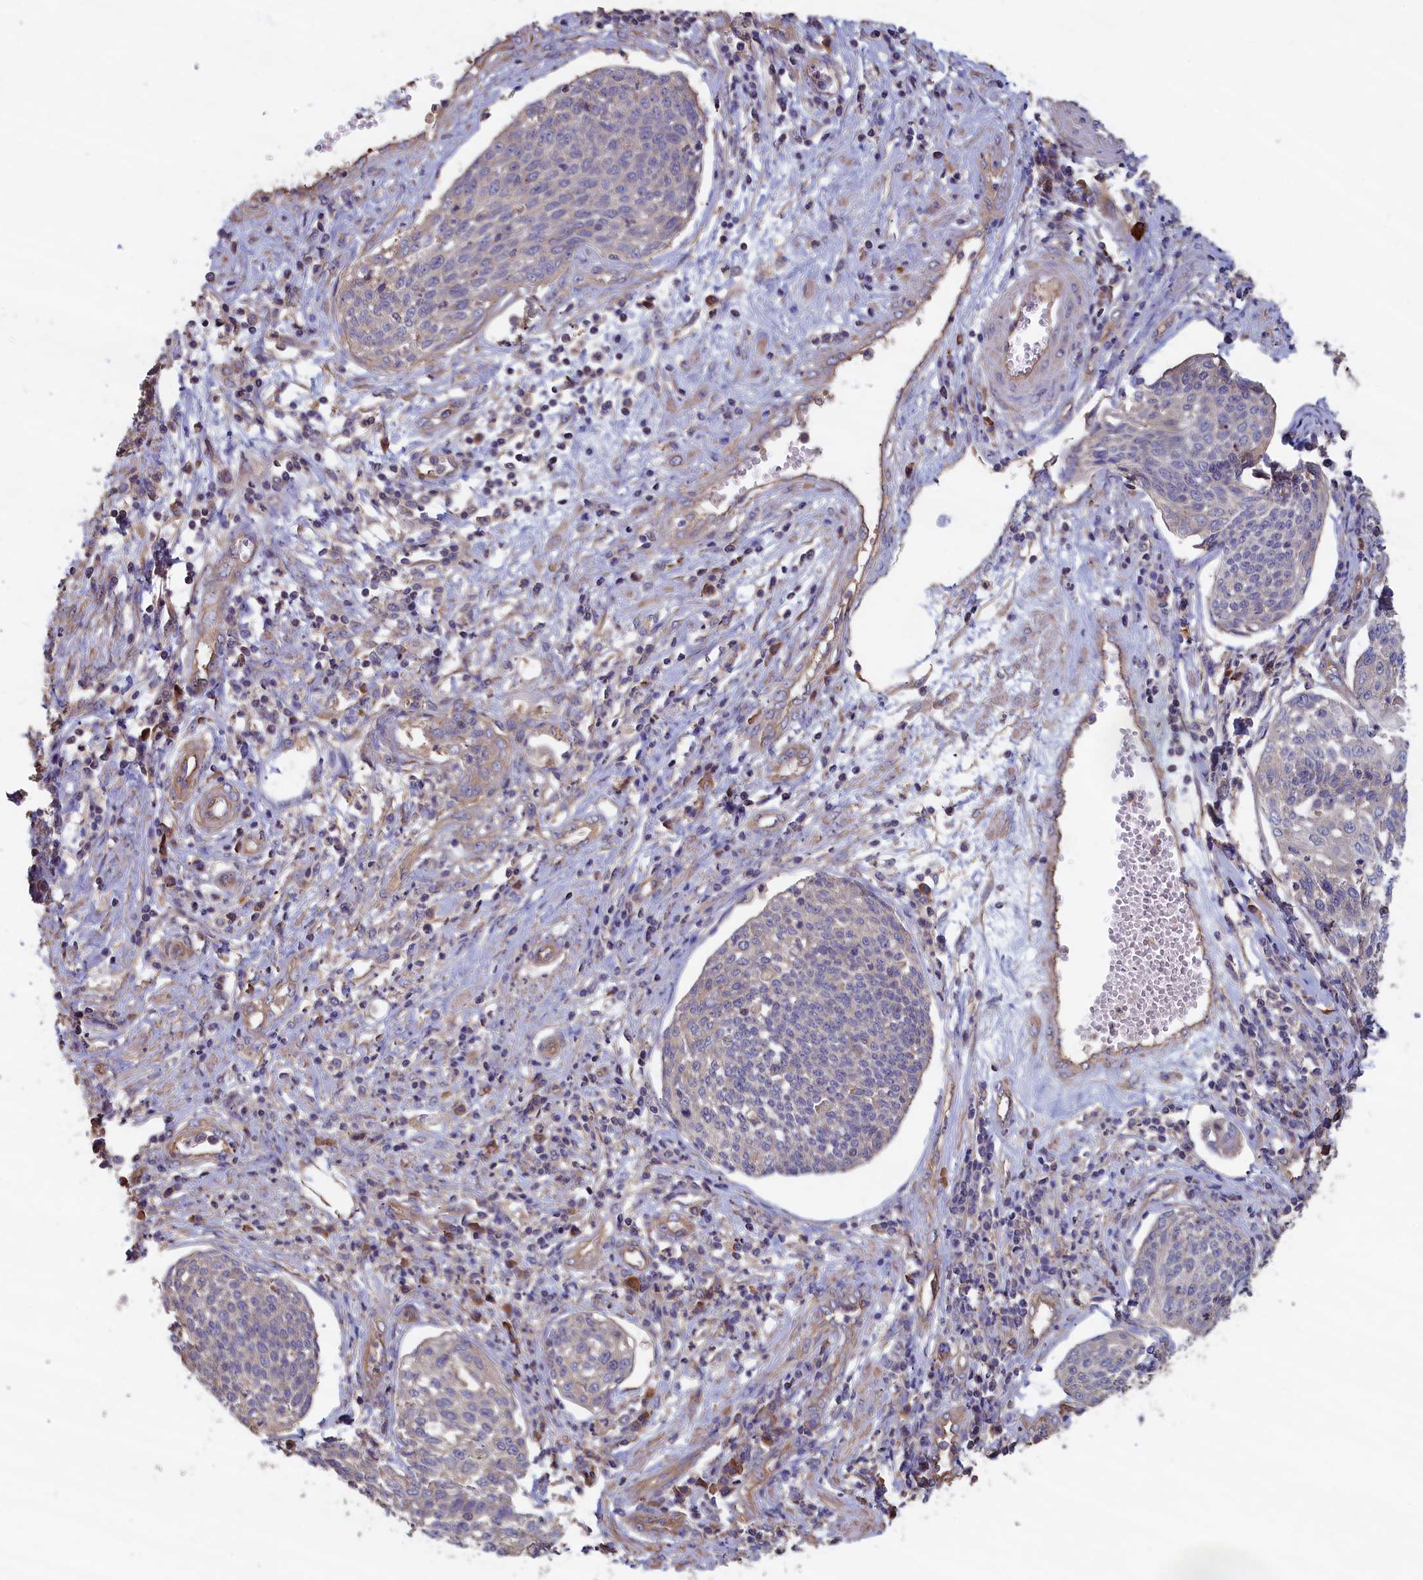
{"staining": {"intensity": "weak", "quantity": "<25%", "location": "cytoplasmic/membranous"}, "tissue": "cervical cancer", "cell_type": "Tumor cells", "image_type": "cancer", "snomed": [{"axis": "morphology", "description": "Squamous cell carcinoma, NOS"}, {"axis": "topography", "description": "Cervix"}], "caption": "High magnification brightfield microscopy of squamous cell carcinoma (cervical) stained with DAB (brown) and counterstained with hematoxylin (blue): tumor cells show no significant staining. (DAB (3,3'-diaminobenzidine) immunohistochemistry, high magnification).", "gene": "ANKRD2", "patient": {"sex": "female", "age": 34}}